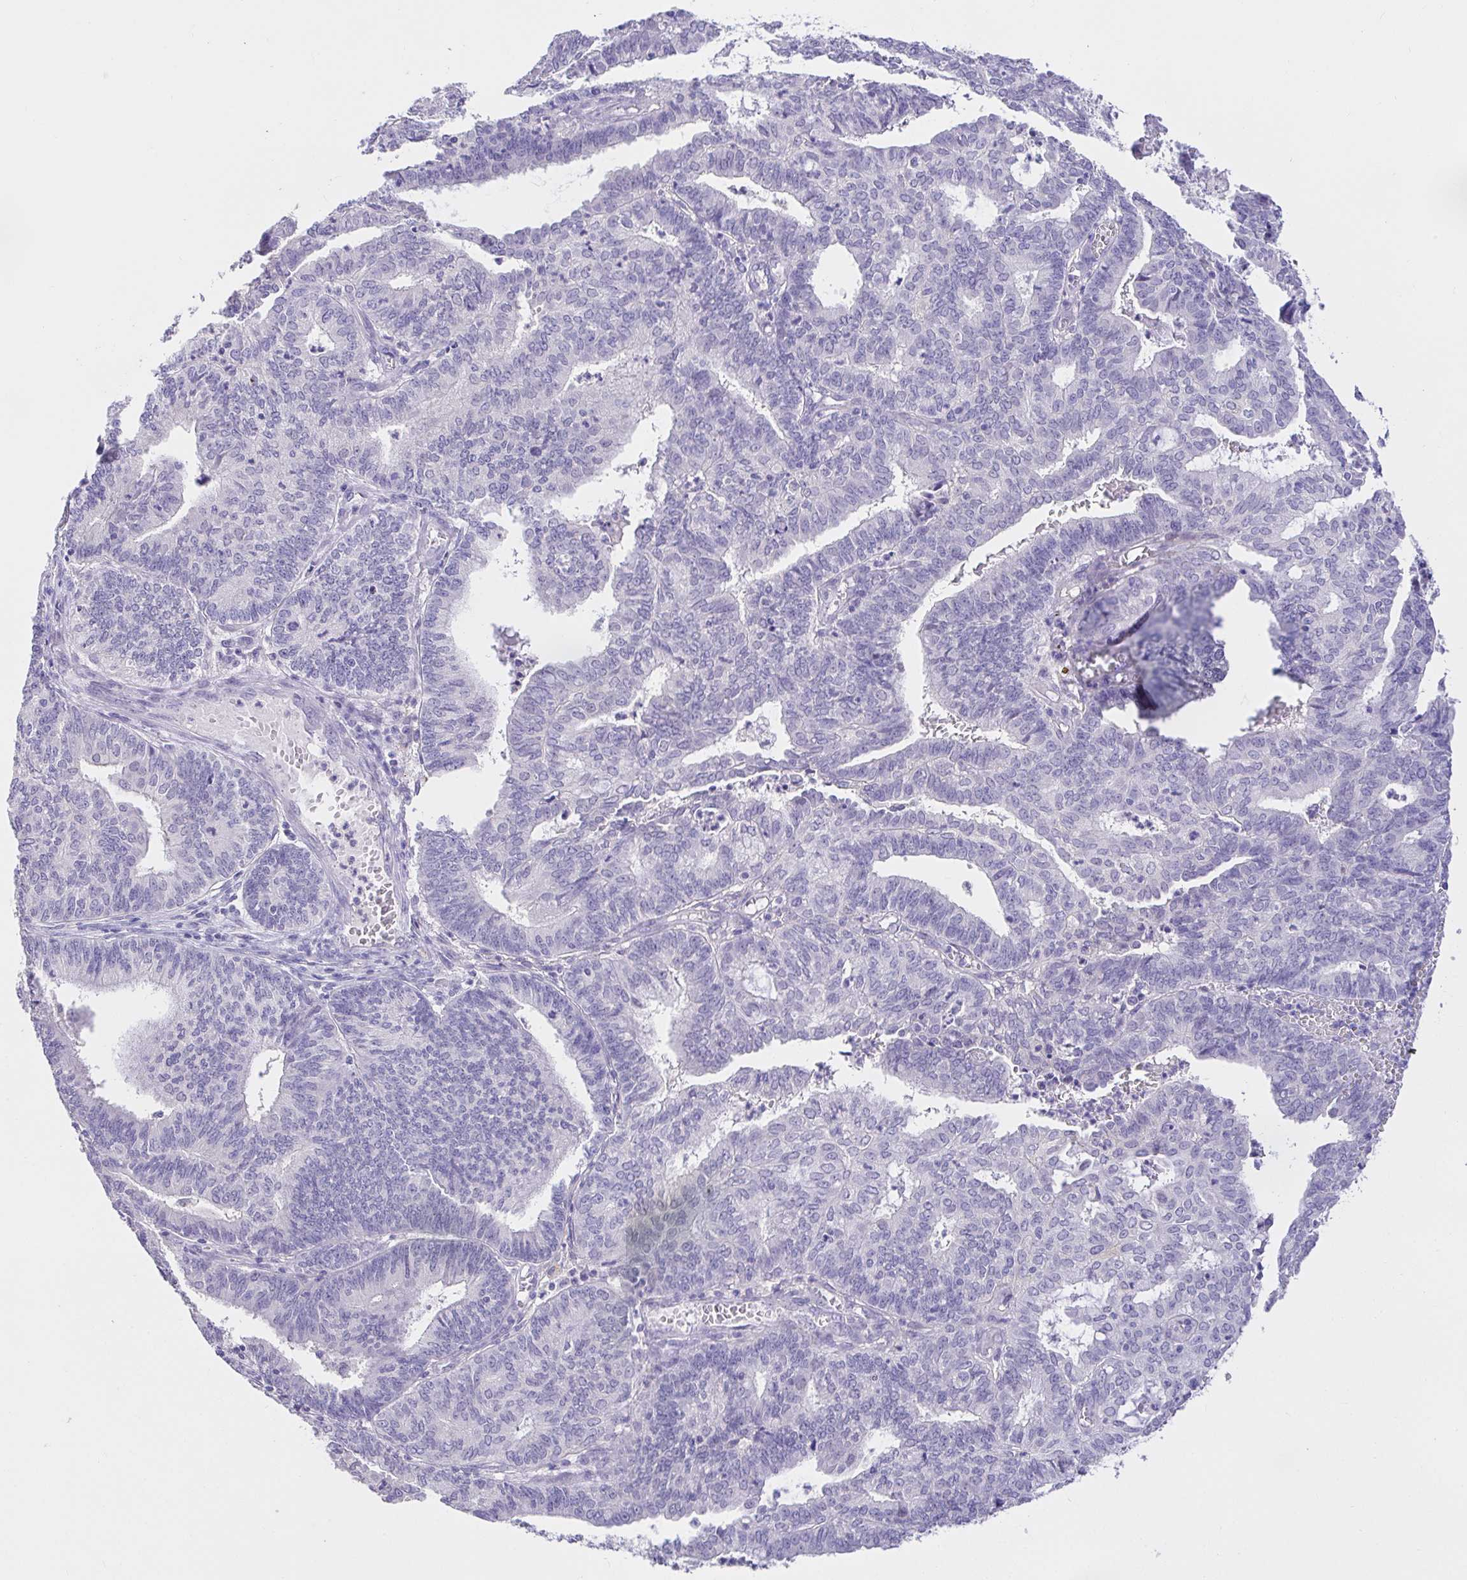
{"staining": {"intensity": "negative", "quantity": "none", "location": "none"}, "tissue": "endometrial cancer", "cell_type": "Tumor cells", "image_type": "cancer", "snomed": [{"axis": "morphology", "description": "Adenocarcinoma, NOS"}, {"axis": "topography", "description": "Endometrium"}], "caption": "A histopathology image of endometrial adenocarcinoma stained for a protein demonstrates no brown staining in tumor cells. (Stains: DAB immunohistochemistry with hematoxylin counter stain, Microscopy: brightfield microscopy at high magnification).", "gene": "CDO1", "patient": {"sex": "female", "age": 61}}